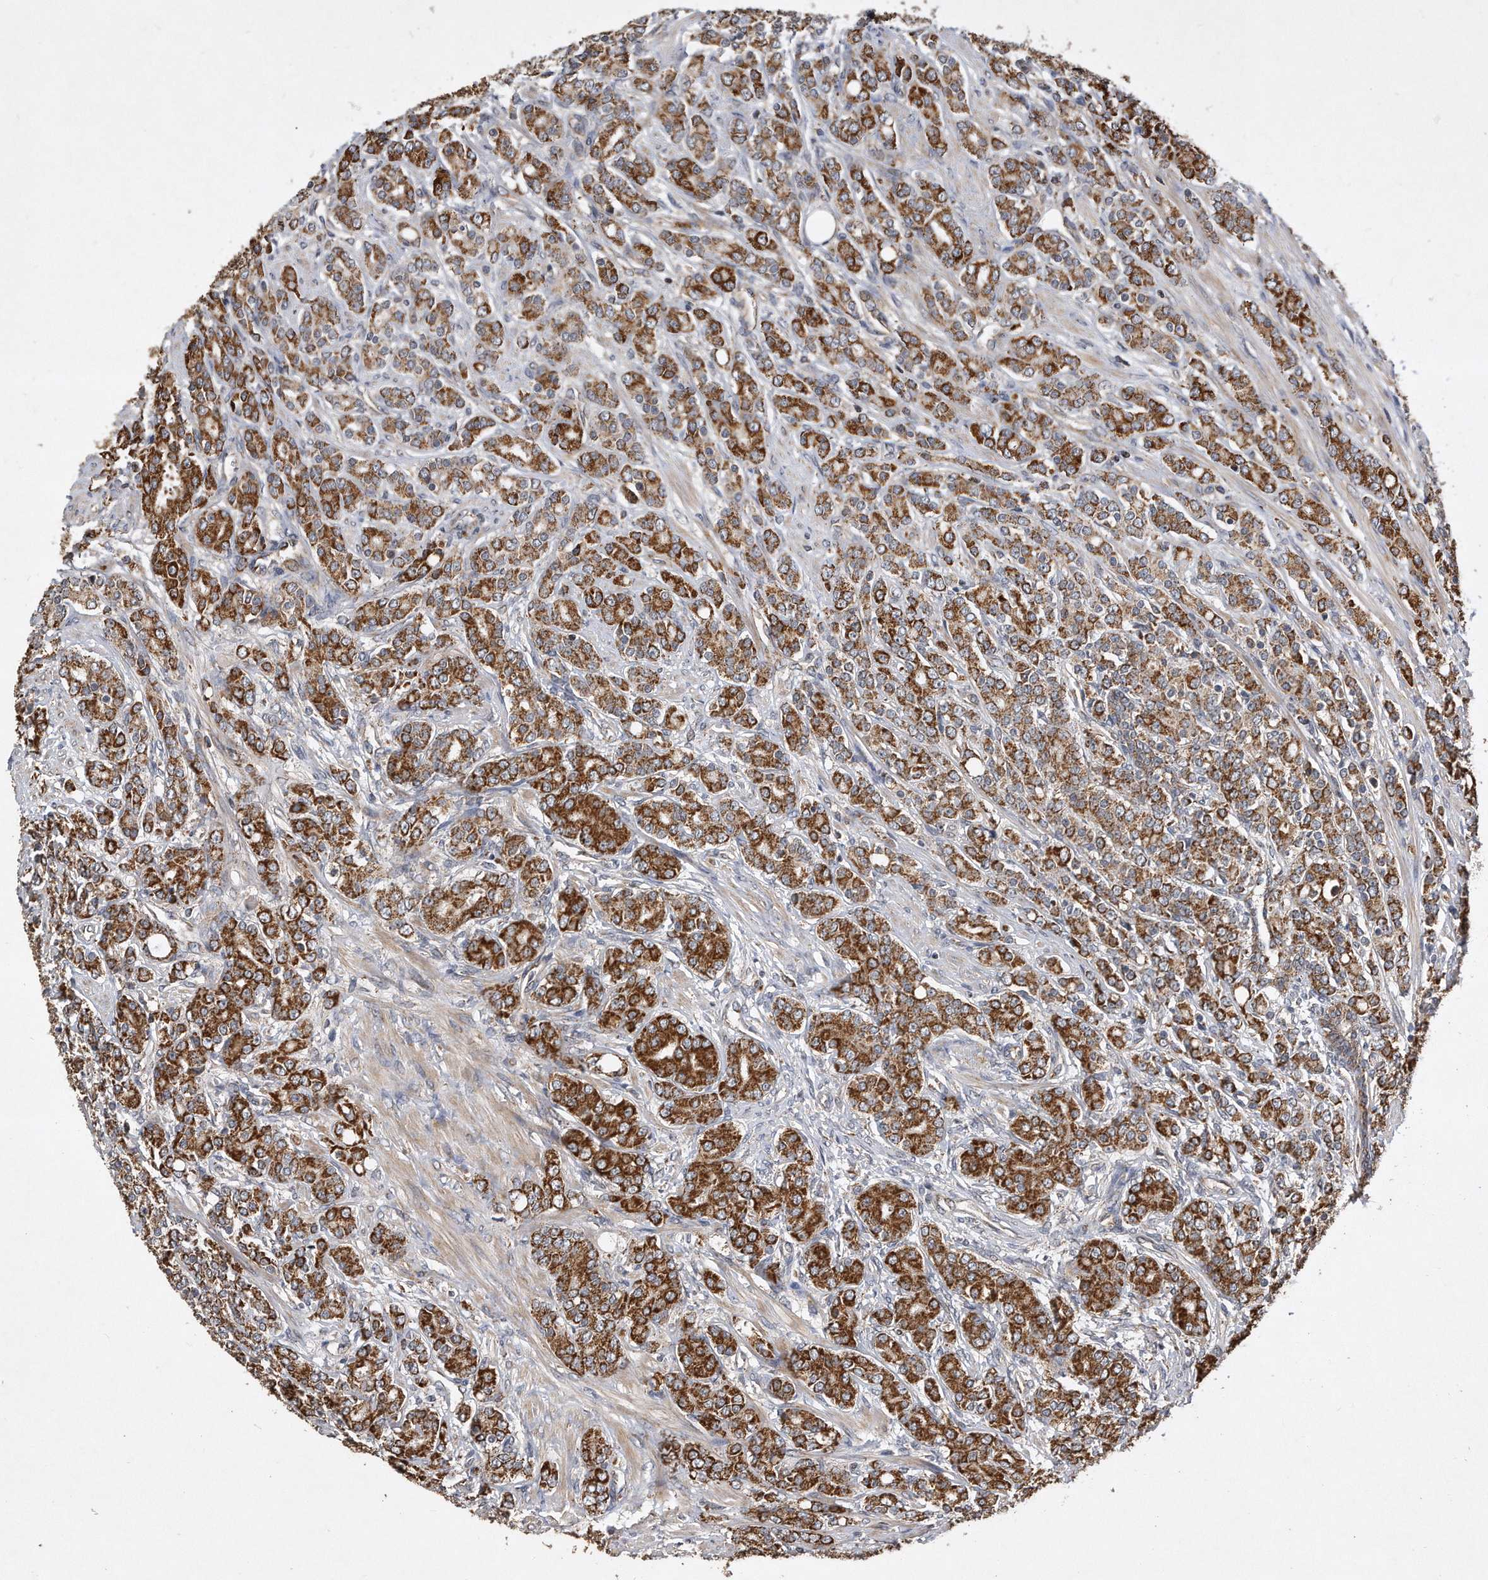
{"staining": {"intensity": "moderate", "quantity": ">75%", "location": "cytoplasmic/membranous"}, "tissue": "prostate cancer", "cell_type": "Tumor cells", "image_type": "cancer", "snomed": [{"axis": "morphology", "description": "Adenocarcinoma, High grade"}, {"axis": "topography", "description": "Prostate"}], "caption": "The immunohistochemical stain shows moderate cytoplasmic/membranous positivity in tumor cells of prostate cancer tissue.", "gene": "PPP5C", "patient": {"sex": "male", "age": 62}}